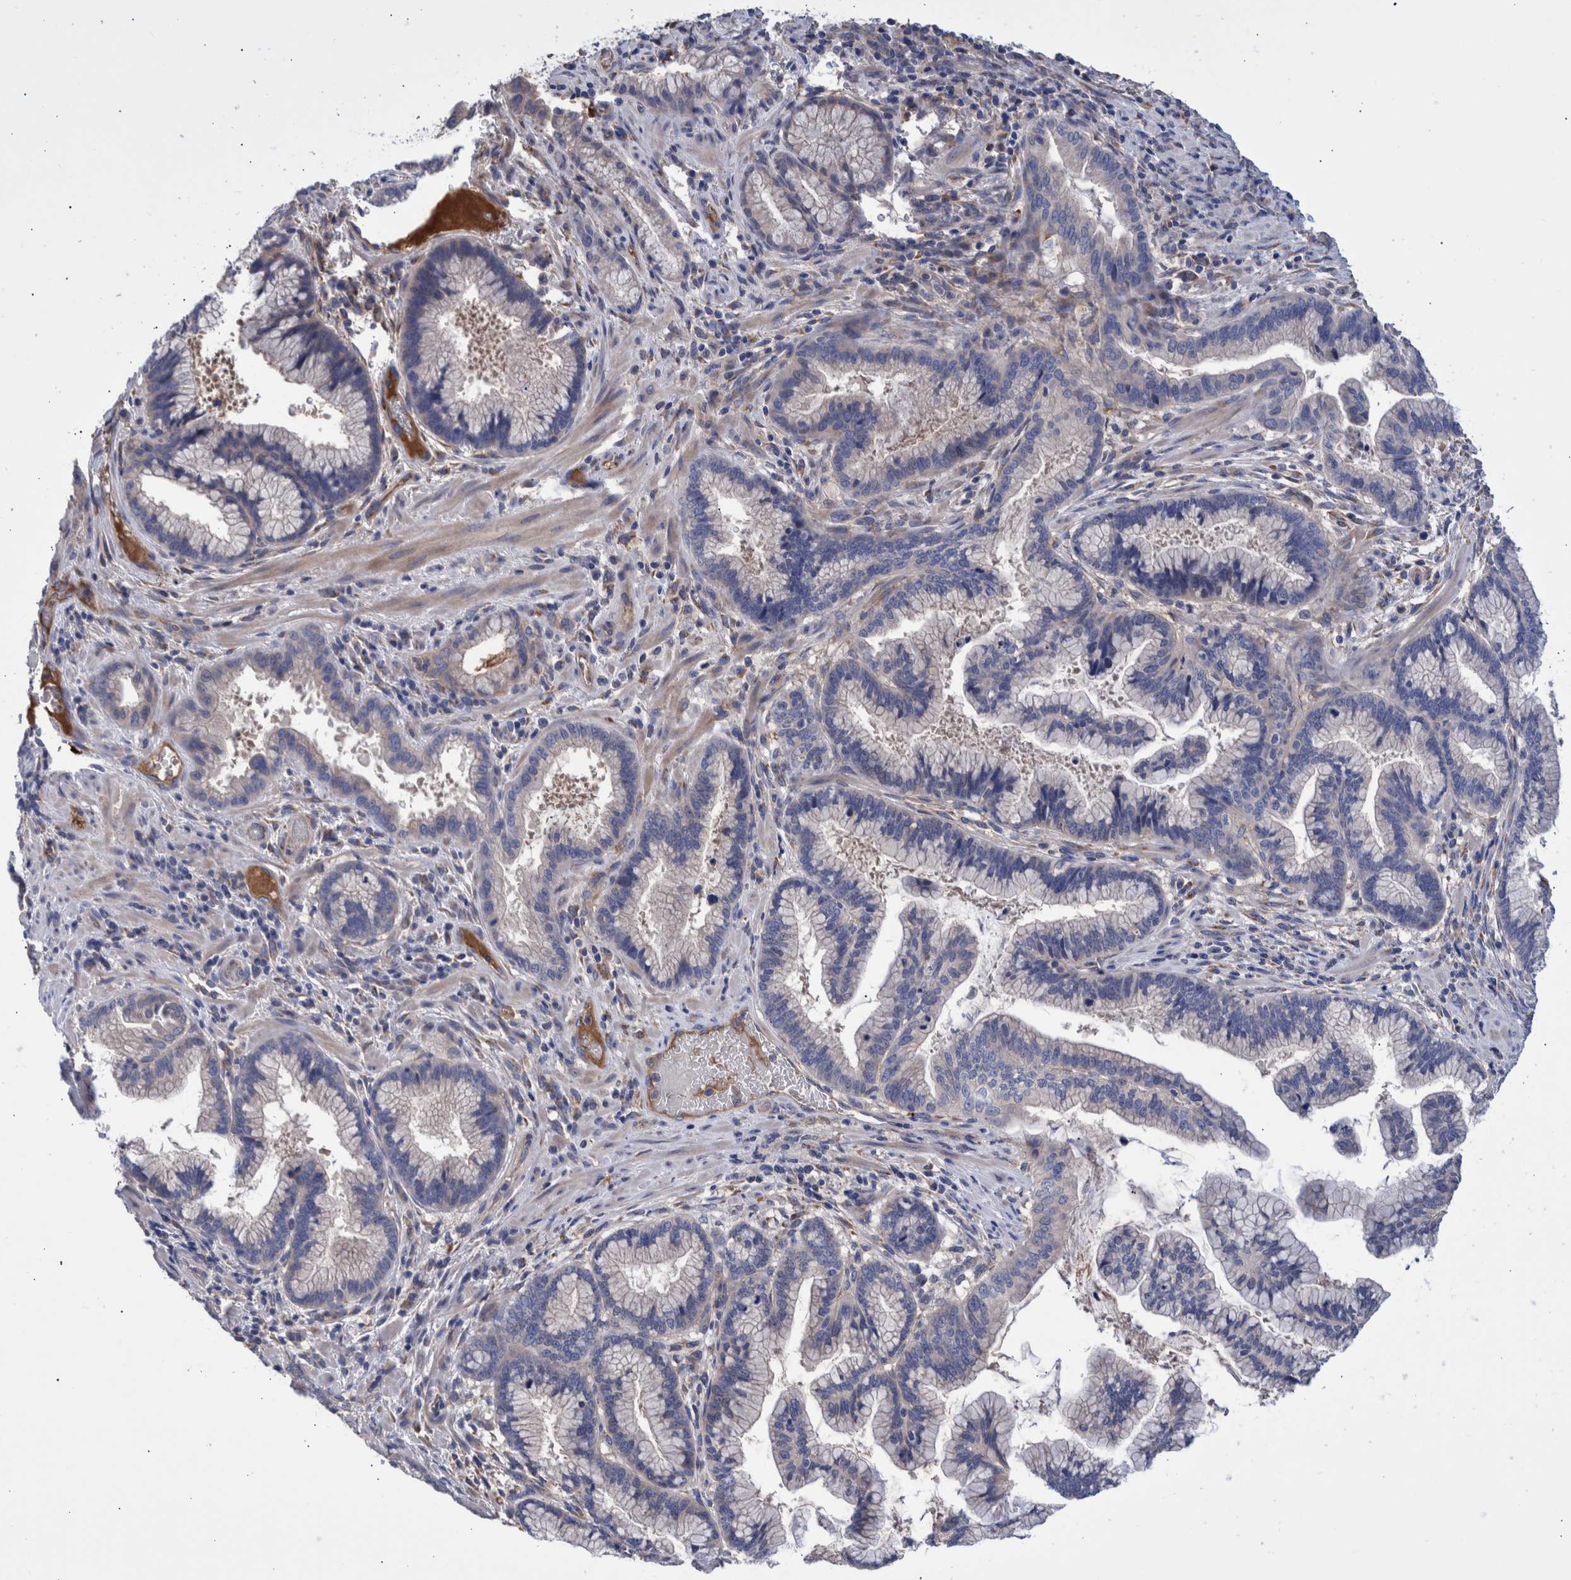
{"staining": {"intensity": "negative", "quantity": "none", "location": "none"}, "tissue": "pancreatic cancer", "cell_type": "Tumor cells", "image_type": "cancer", "snomed": [{"axis": "morphology", "description": "Adenocarcinoma, NOS"}, {"axis": "topography", "description": "Pancreas"}], "caption": "This histopathology image is of pancreatic cancer stained with IHC to label a protein in brown with the nuclei are counter-stained blue. There is no expression in tumor cells.", "gene": "DLL4", "patient": {"sex": "female", "age": 64}}